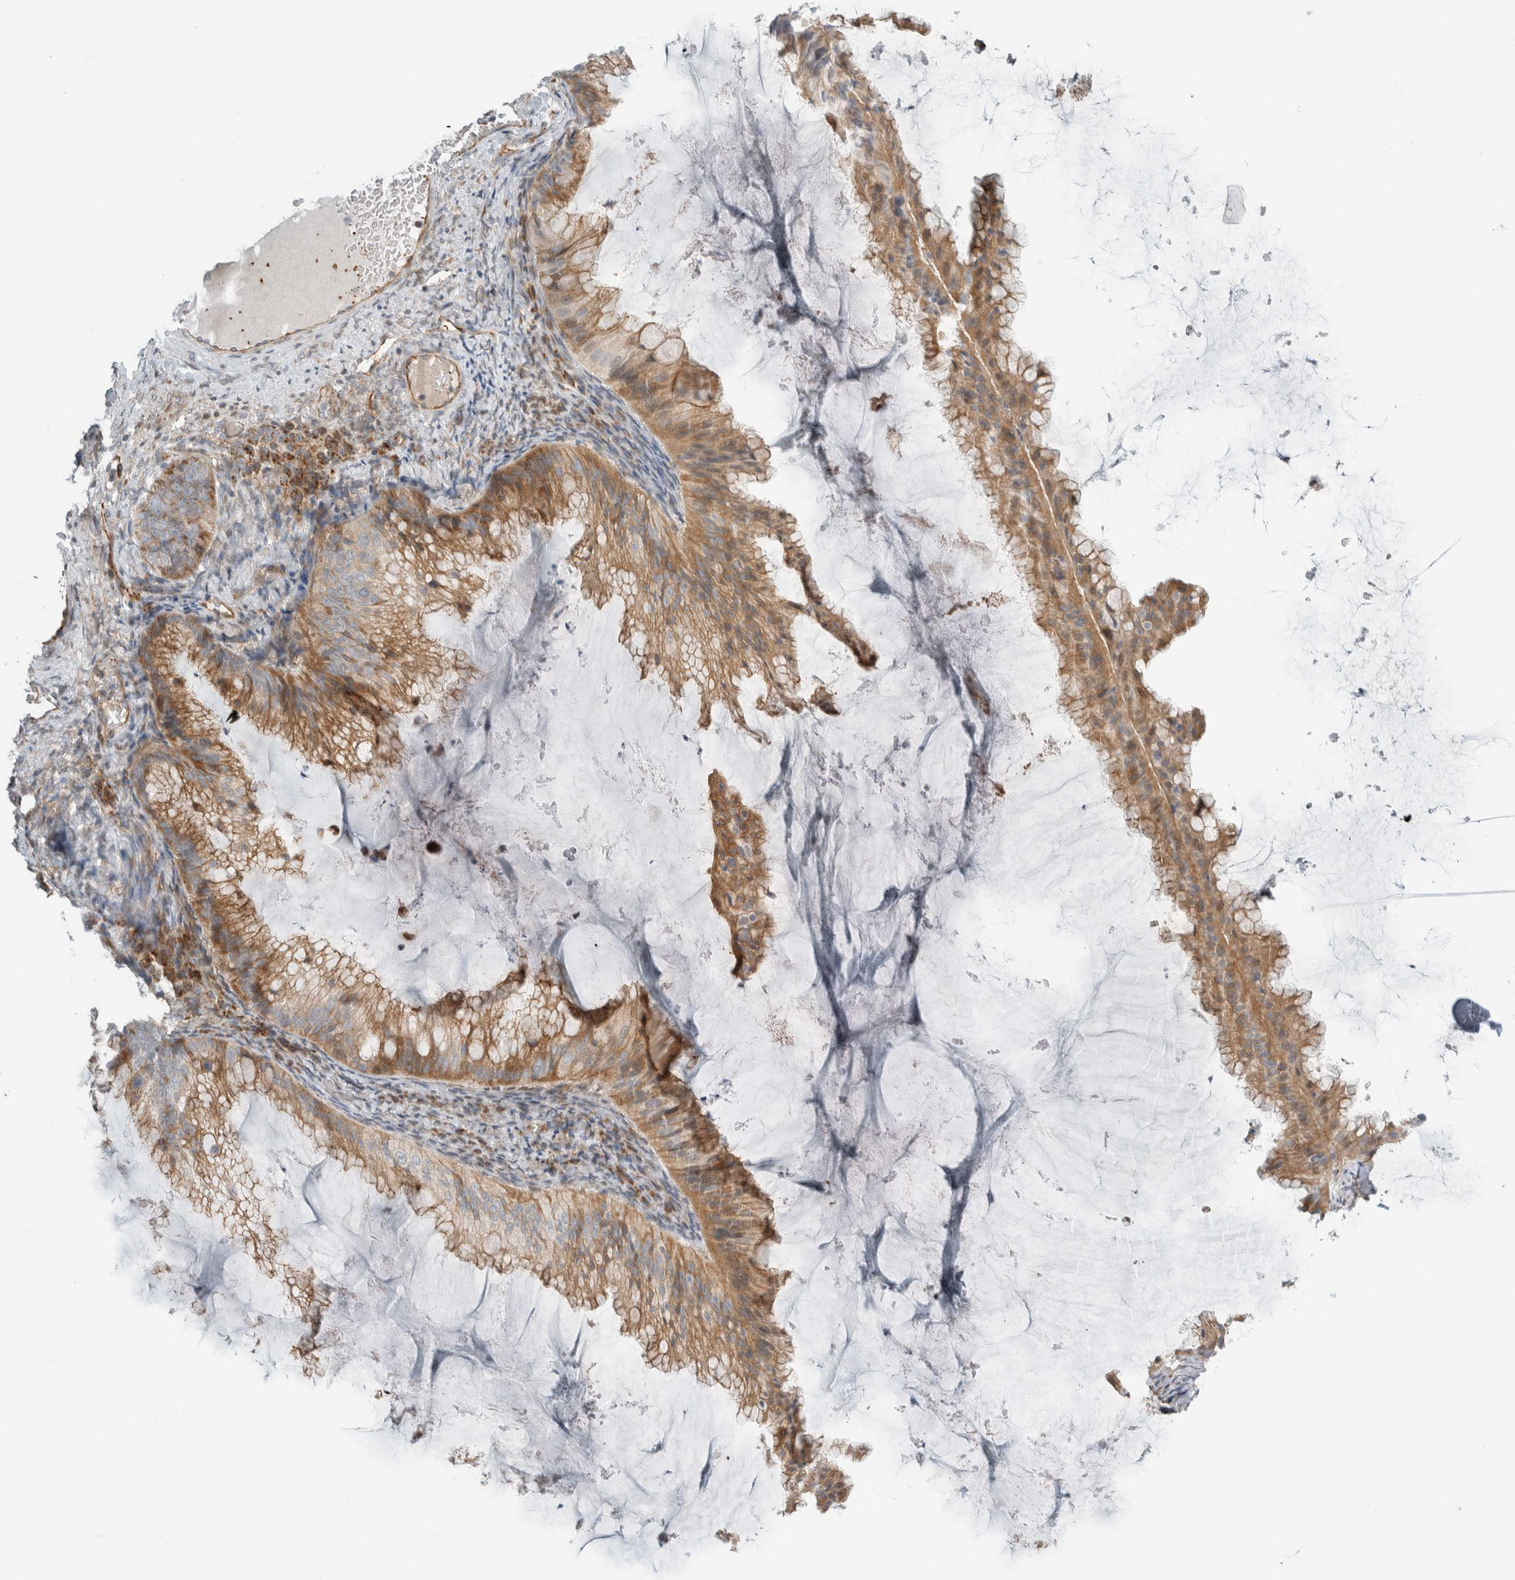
{"staining": {"intensity": "moderate", "quantity": ">75%", "location": "cytoplasmic/membranous"}, "tissue": "ovarian cancer", "cell_type": "Tumor cells", "image_type": "cancer", "snomed": [{"axis": "morphology", "description": "Cystadenocarcinoma, mucinous, NOS"}, {"axis": "topography", "description": "Ovary"}], "caption": "Immunohistochemical staining of human ovarian mucinous cystadenocarcinoma shows moderate cytoplasmic/membranous protein staining in approximately >75% of tumor cells. (DAB = brown stain, brightfield microscopy at high magnification).", "gene": "KPNA5", "patient": {"sex": "female", "age": 61}}